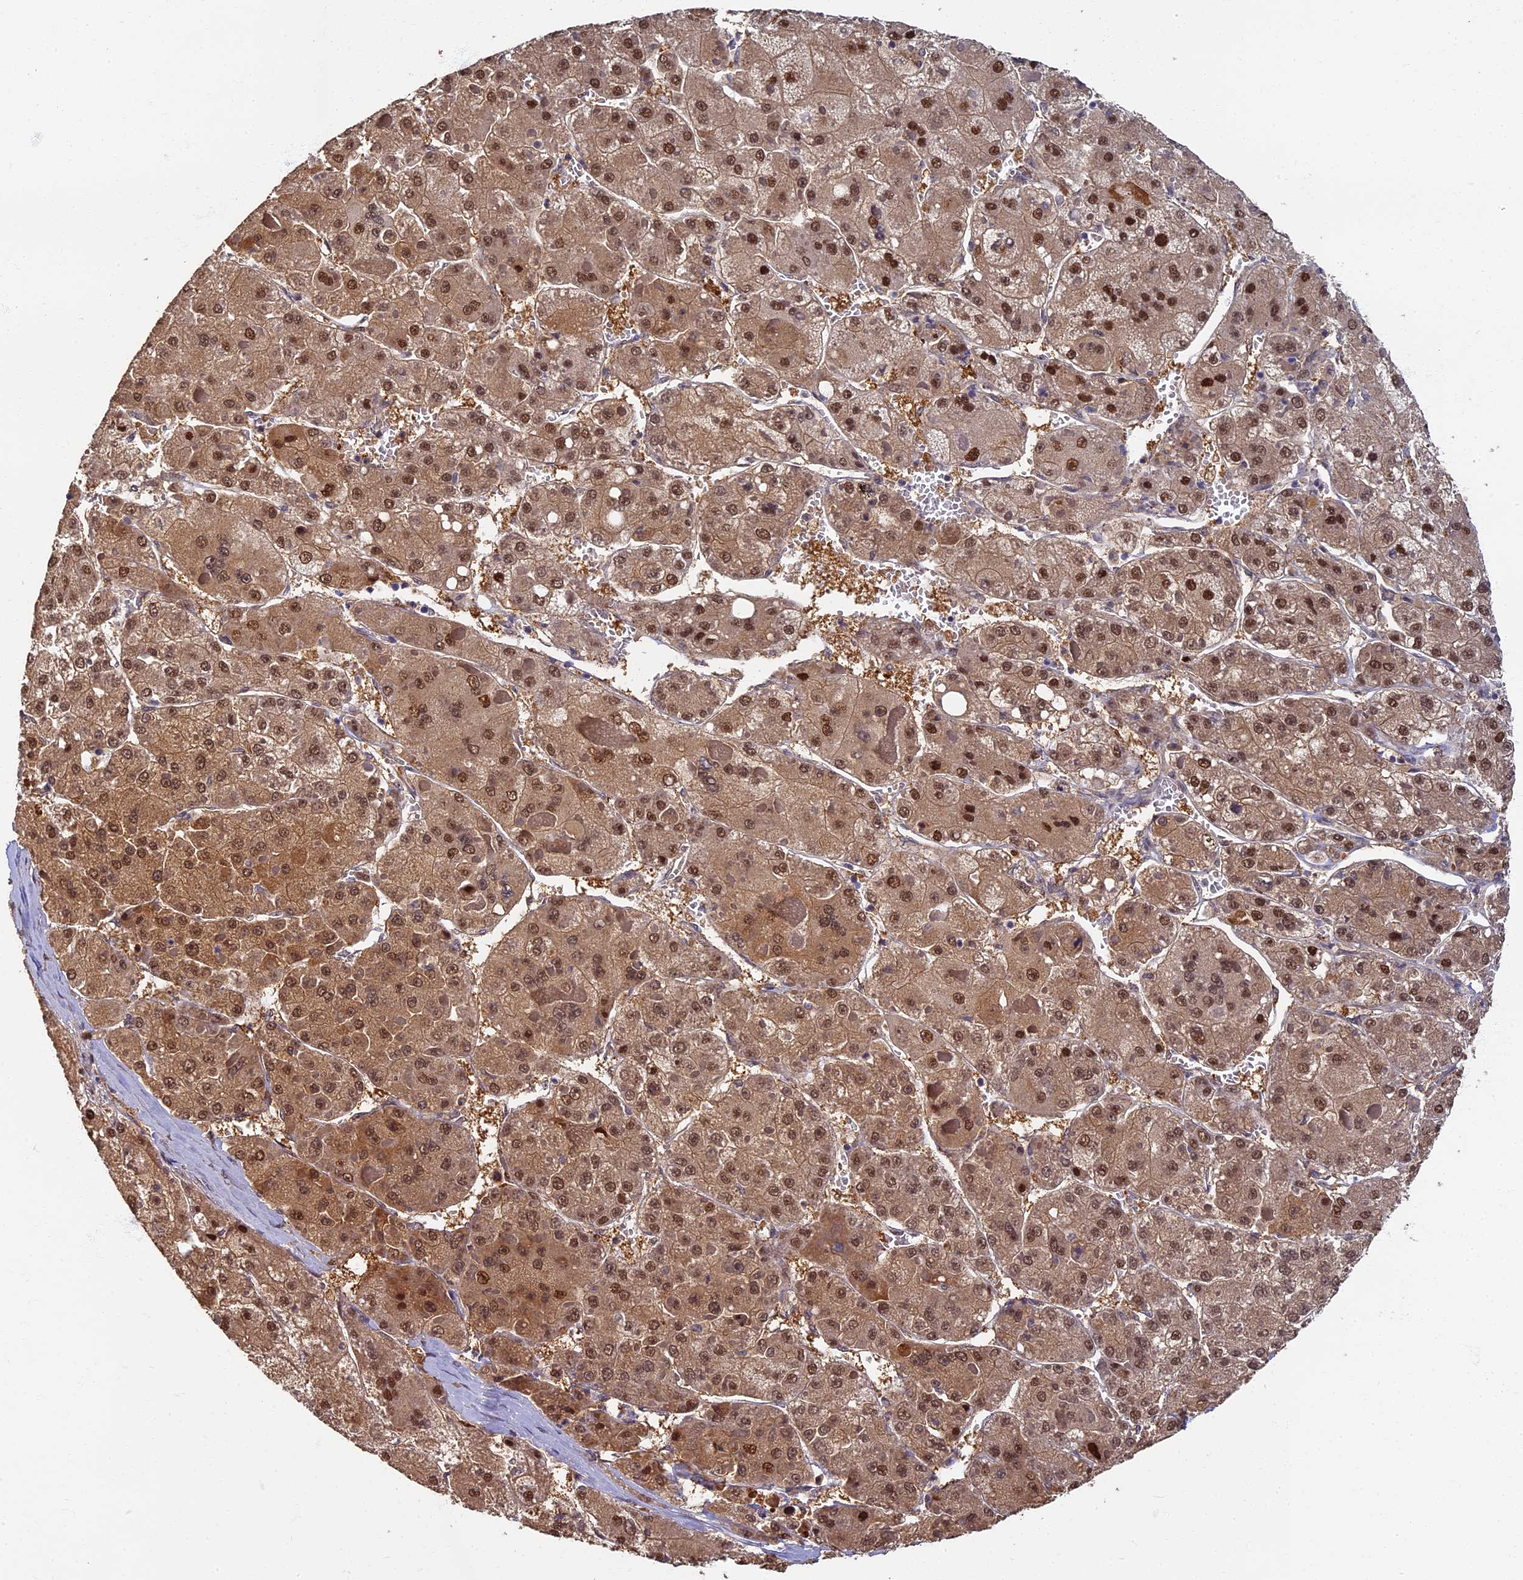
{"staining": {"intensity": "moderate", "quantity": ">75%", "location": "cytoplasmic/membranous,nuclear"}, "tissue": "liver cancer", "cell_type": "Tumor cells", "image_type": "cancer", "snomed": [{"axis": "morphology", "description": "Carcinoma, Hepatocellular, NOS"}, {"axis": "topography", "description": "Liver"}], "caption": "Immunohistochemistry (IHC) staining of hepatocellular carcinoma (liver), which exhibits medium levels of moderate cytoplasmic/membranous and nuclear staining in approximately >75% of tumor cells indicating moderate cytoplasmic/membranous and nuclear protein expression. The staining was performed using DAB (brown) for protein detection and nuclei were counterstained in hematoxylin (blue).", "gene": "RSPH3", "patient": {"sex": "female", "age": 73}}